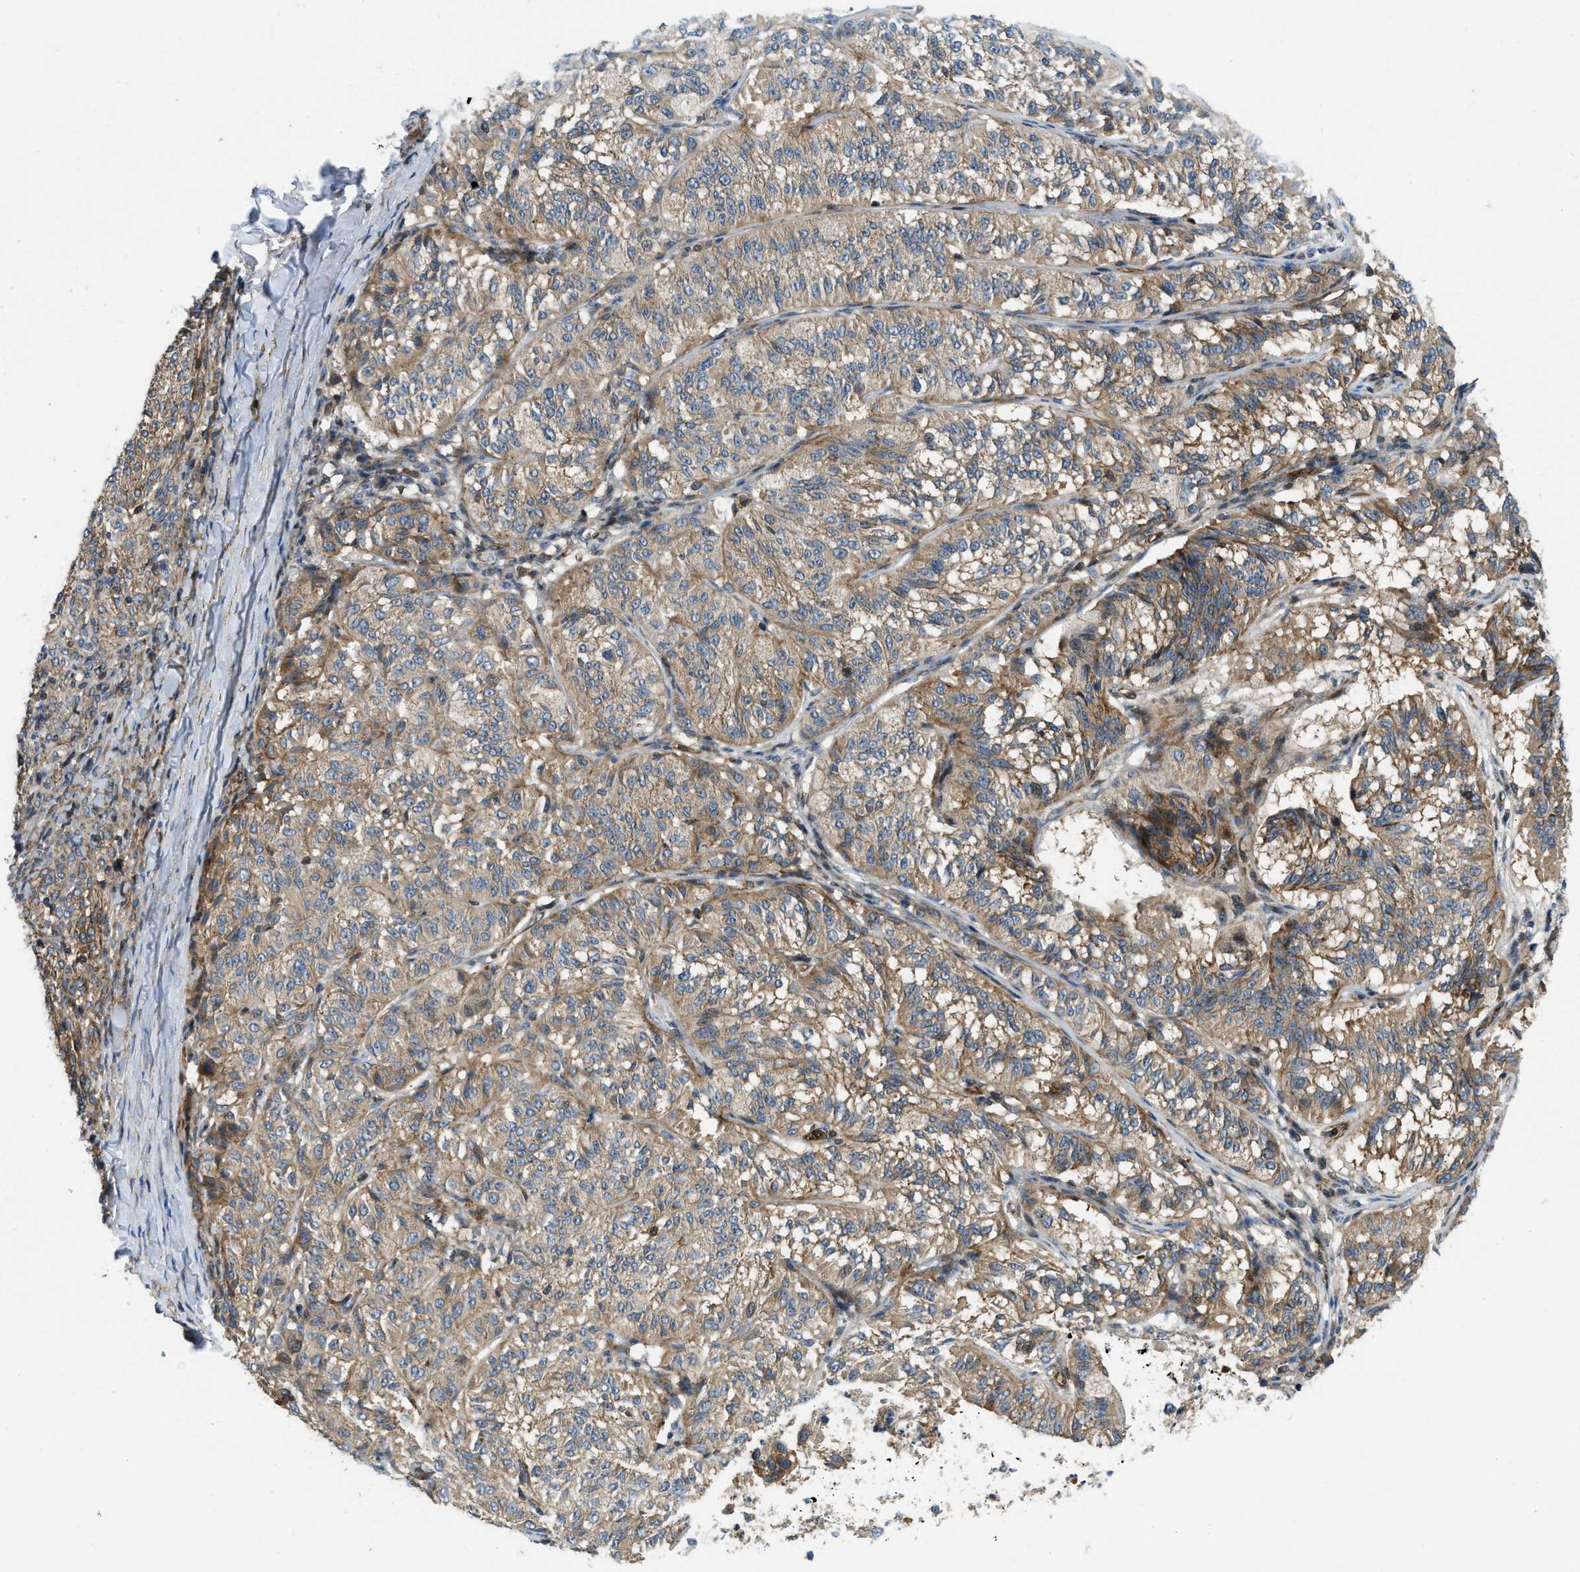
{"staining": {"intensity": "moderate", "quantity": ">75%", "location": "cytoplasmic/membranous"}, "tissue": "melanoma", "cell_type": "Tumor cells", "image_type": "cancer", "snomed": [{"axis": "morphology", "description": "Malignant melanoma, NOS"}, {"axis": "topography", "description": "Skin"}], "caption": "Immunohistochemistry (IHC) histopathology image of neoplastic tissue: melanoma stained using immunohistochemistry (IHC) reveals medium levels of moderate protein expression localized specifically in the cytoplasmic/membranous of tumor cells, appearing as a cytoplasmic/membranous brown color.", "gene": "NYNRIN", "patient": {"sex": "female", "age": 72}}